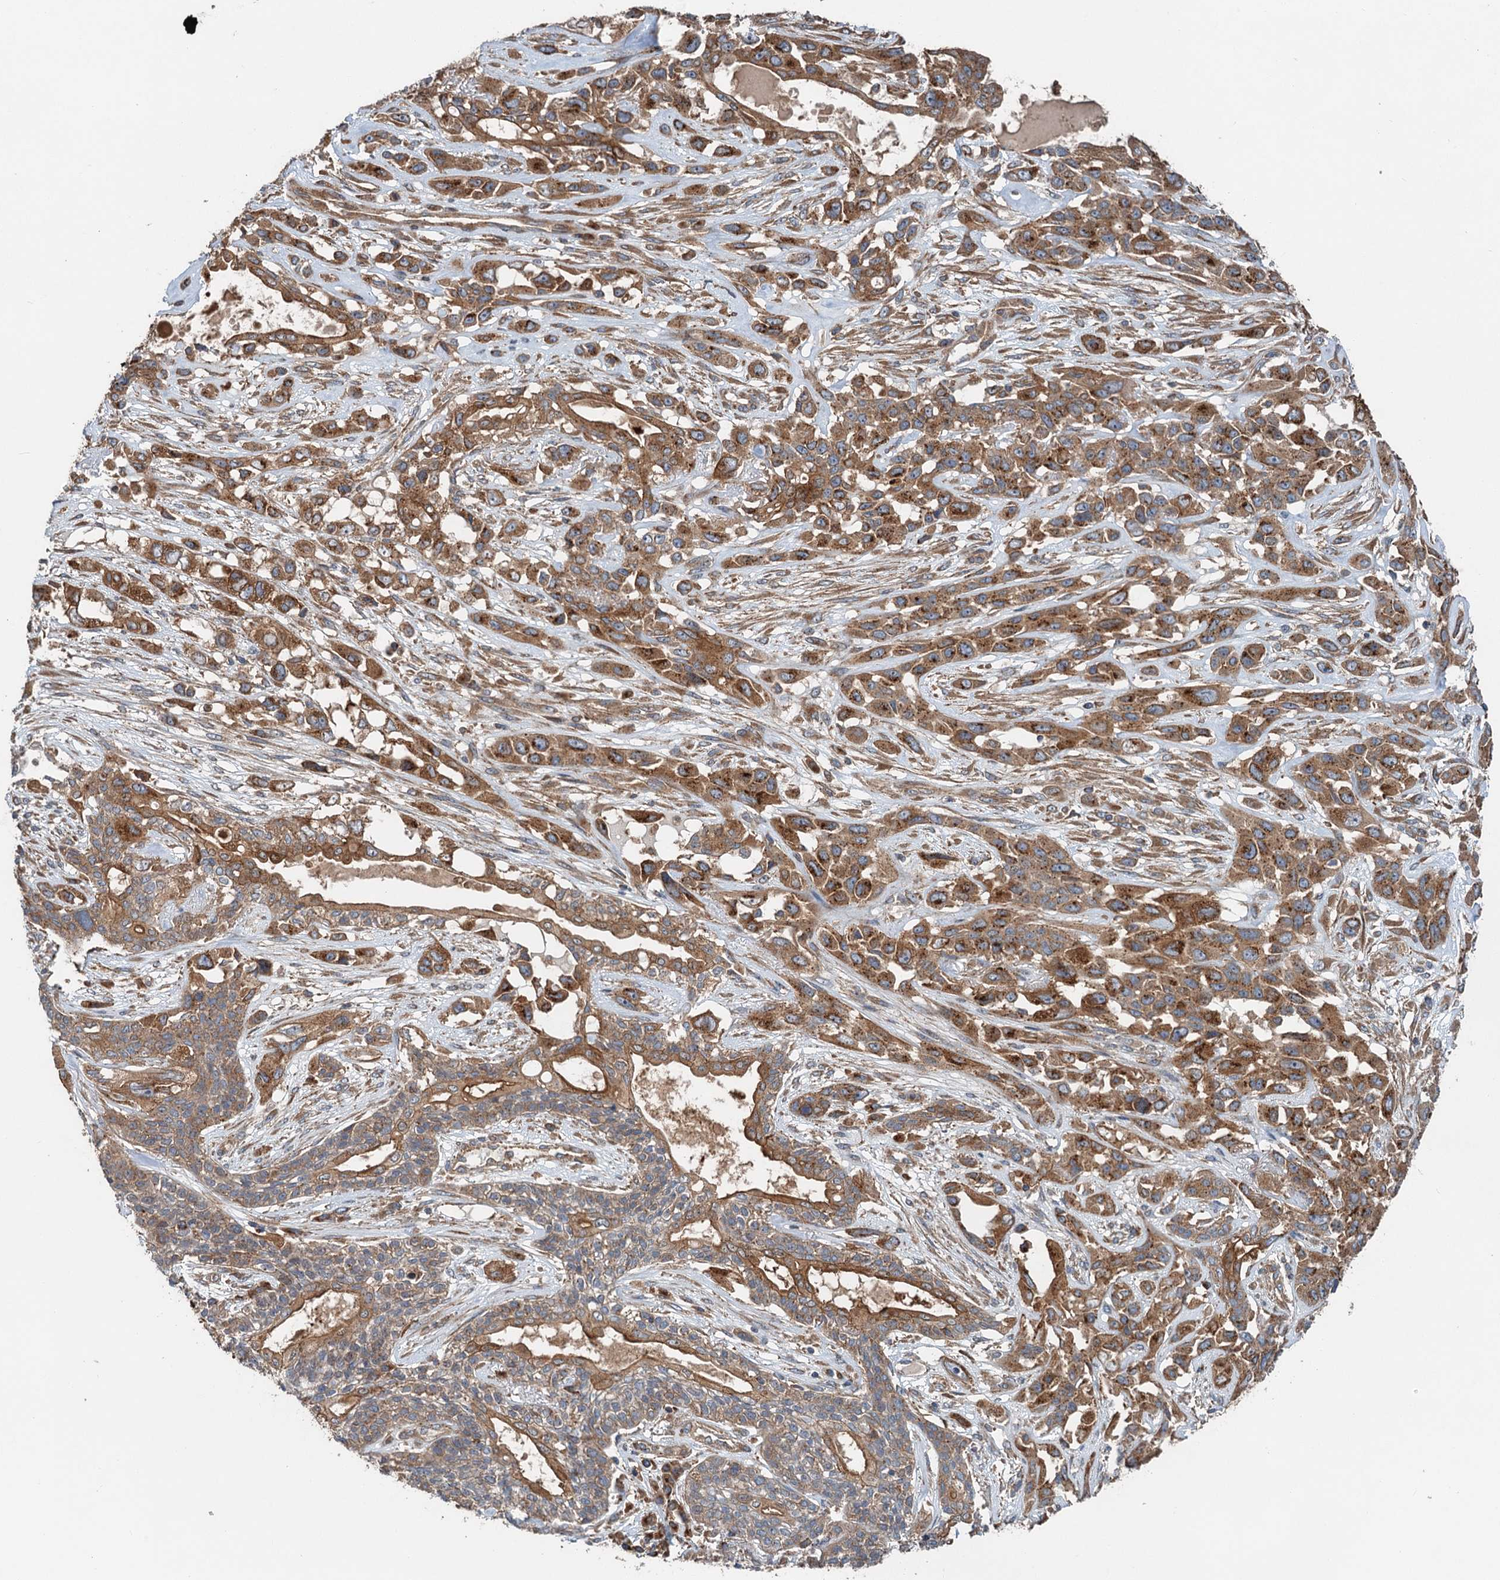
{"staining": {"intensity": "moderate", "quantity": ">75%", "location": "cytoplasmic/membranous"}, "tissue": "lung cancer", "cell_type": "Tumor cells", "image_type": "cancer", "snomed": [{"axis": "morphology", "description": "Squamous cell carcinoma, NOS"}, {"axis": "topography", "description": "Lung"}], "caption": "High-magnification brightfield microscopy of lung cancer stained with DAB (3,3'-diaminobenzidine) (brown) and counterstained with hematoxylin (blue). tumor cells exhibit moderate cytoplasmic/membranous positivity is present in approximately>75% of cells. (DAB IHC with brightfield microscopy, high magnification).", "gene": "COG3", "patient": {"sex": "female", "age": 70}}